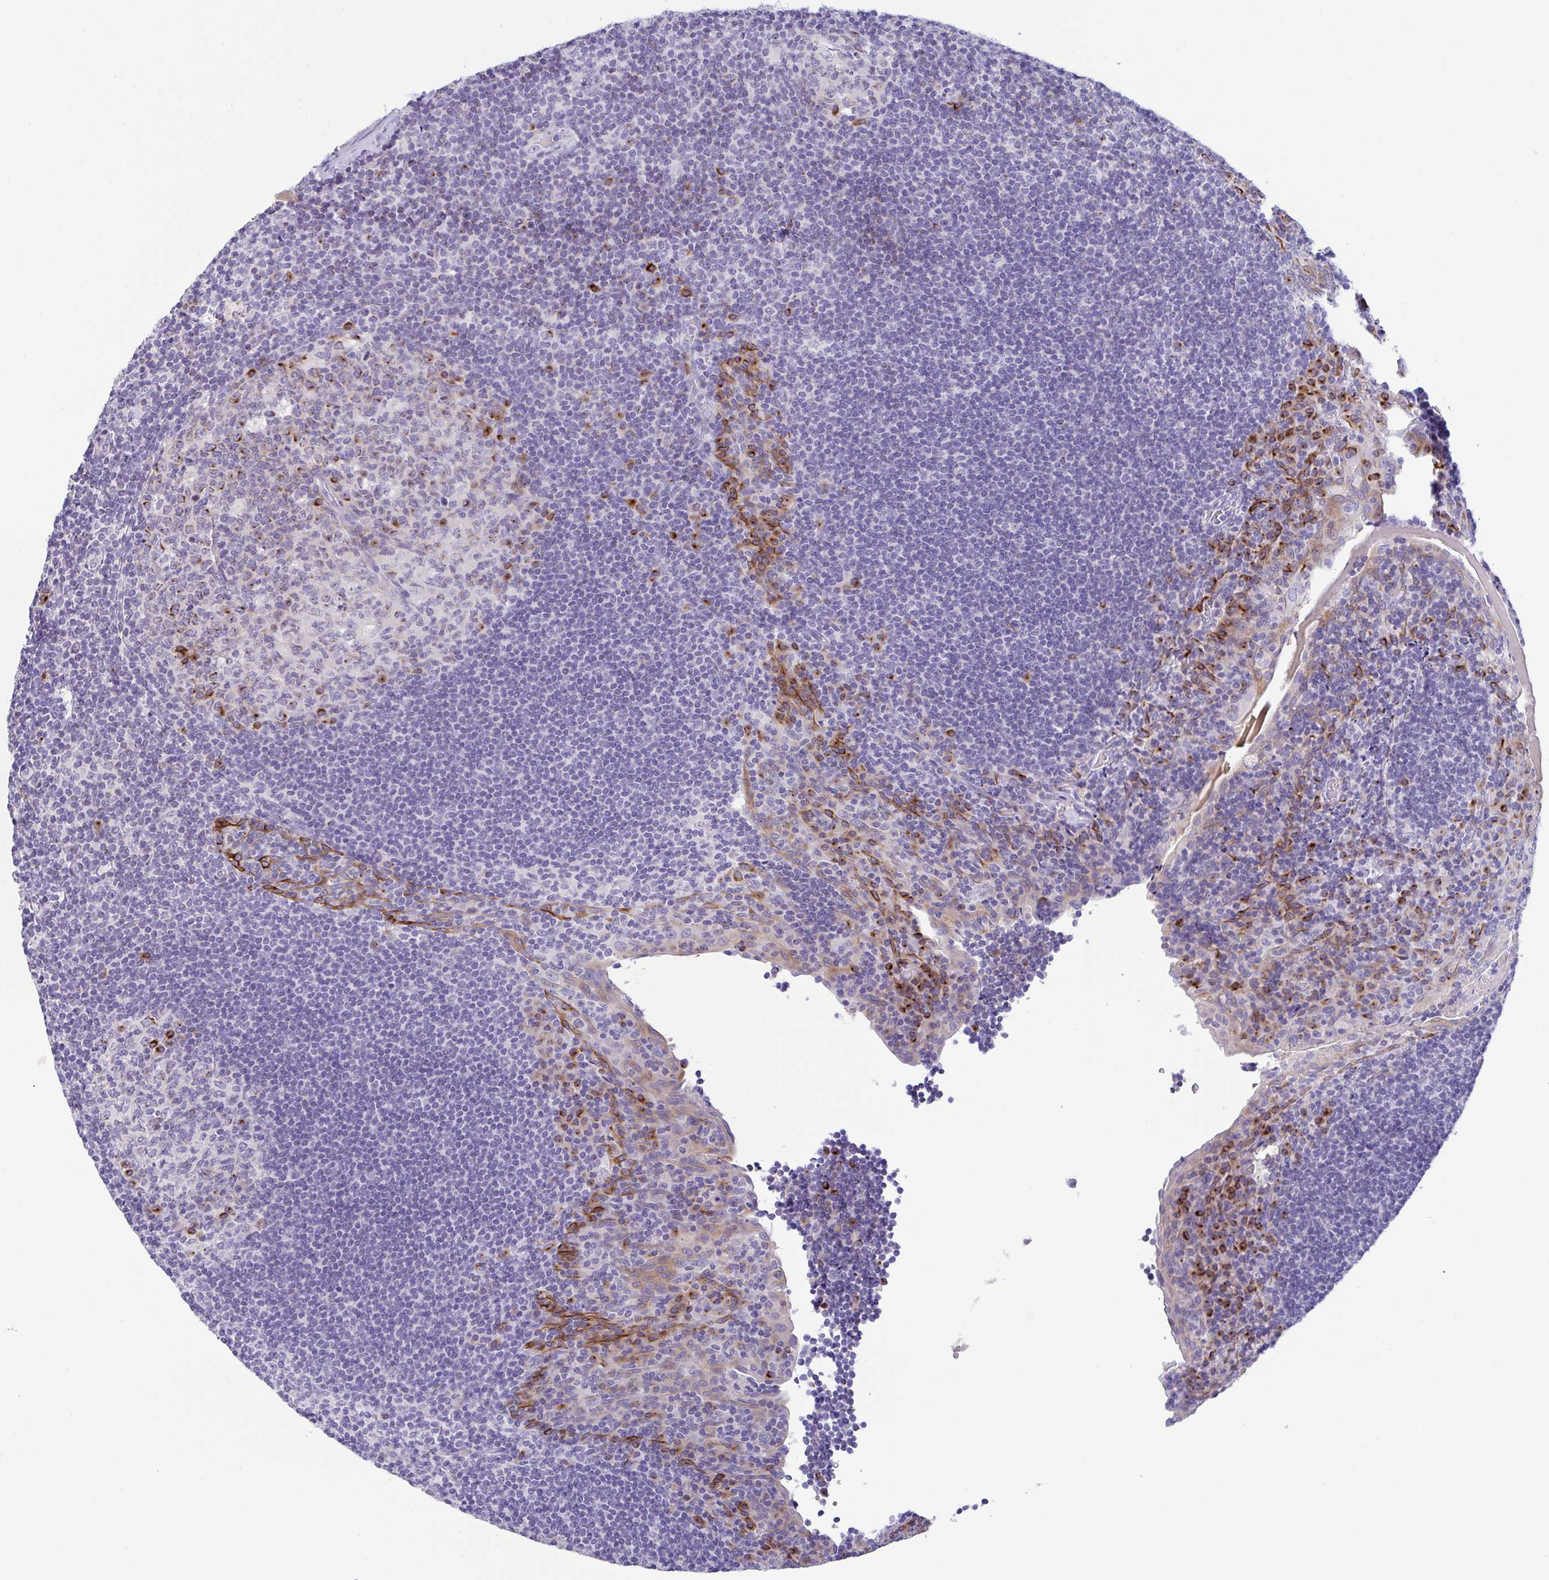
{"staining": {"intensity": "strong", "quantity": "<25%", "location": "cytoplasmic/membranous"}, "tissue": "tonsil", "cell_type": "Germinal center cells", "image_type": "normal", "snomed": [{"axis": "morphology", "description": "Normal tissue, NOS"}, {"axis": "topography", "description": "Tonsil"}], "caption": "Immunohistochemical staining of unremarkable tonsil exhibits <25% levels of strong cytoplasmic/membranous protein staining in approximately <25% of germinal center cells. (DAB (3,3'-diaminobenzidine) IHC, brown staining for protein, blue staining for nuclei).", "gene": "FBXL20", "patient": {"sex": "male", "age": 17}}